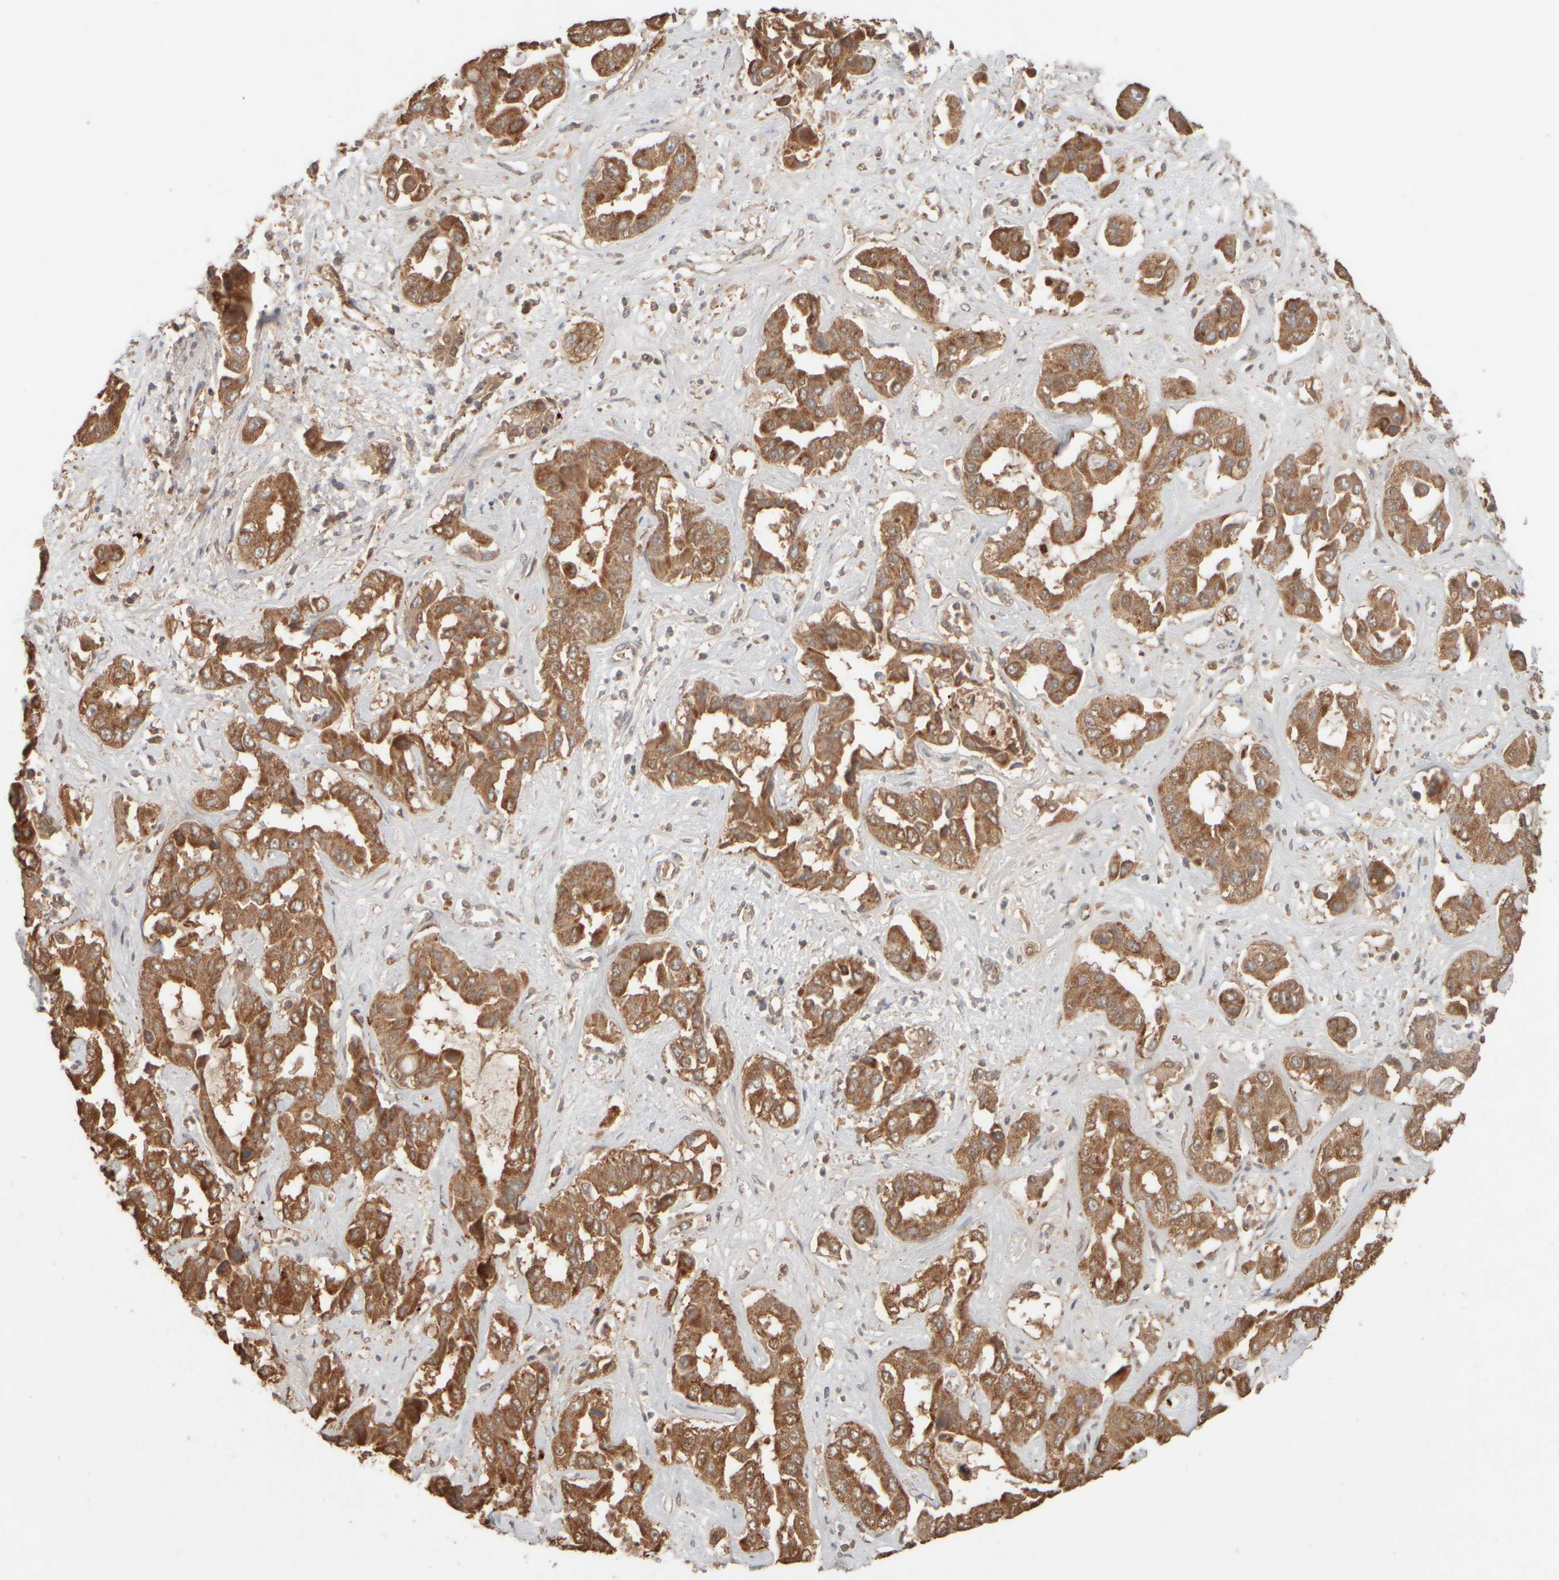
{"staining": {"intensity": "strong", "quantity": "25%-75%", "location": "cytoplasmic/membranous"}, "tissue": "liver cancer", "cell_type": "Tumor cells", "image_type": "cancer", "snomed": [{"axis": "morphology", "description": "Cholangiocarcinoma"}, {"axis": "topography", "description": "Liver"}], "caption": "Human liver cancer (cholangiocarcinoma) stained for a protein (brown) reveals strong cytoplasmic/membranous positive expression in about 25%-75% of tumor cells.", "gene": "EIF2B3", "patient": {"sex": "female", "age": 52}}